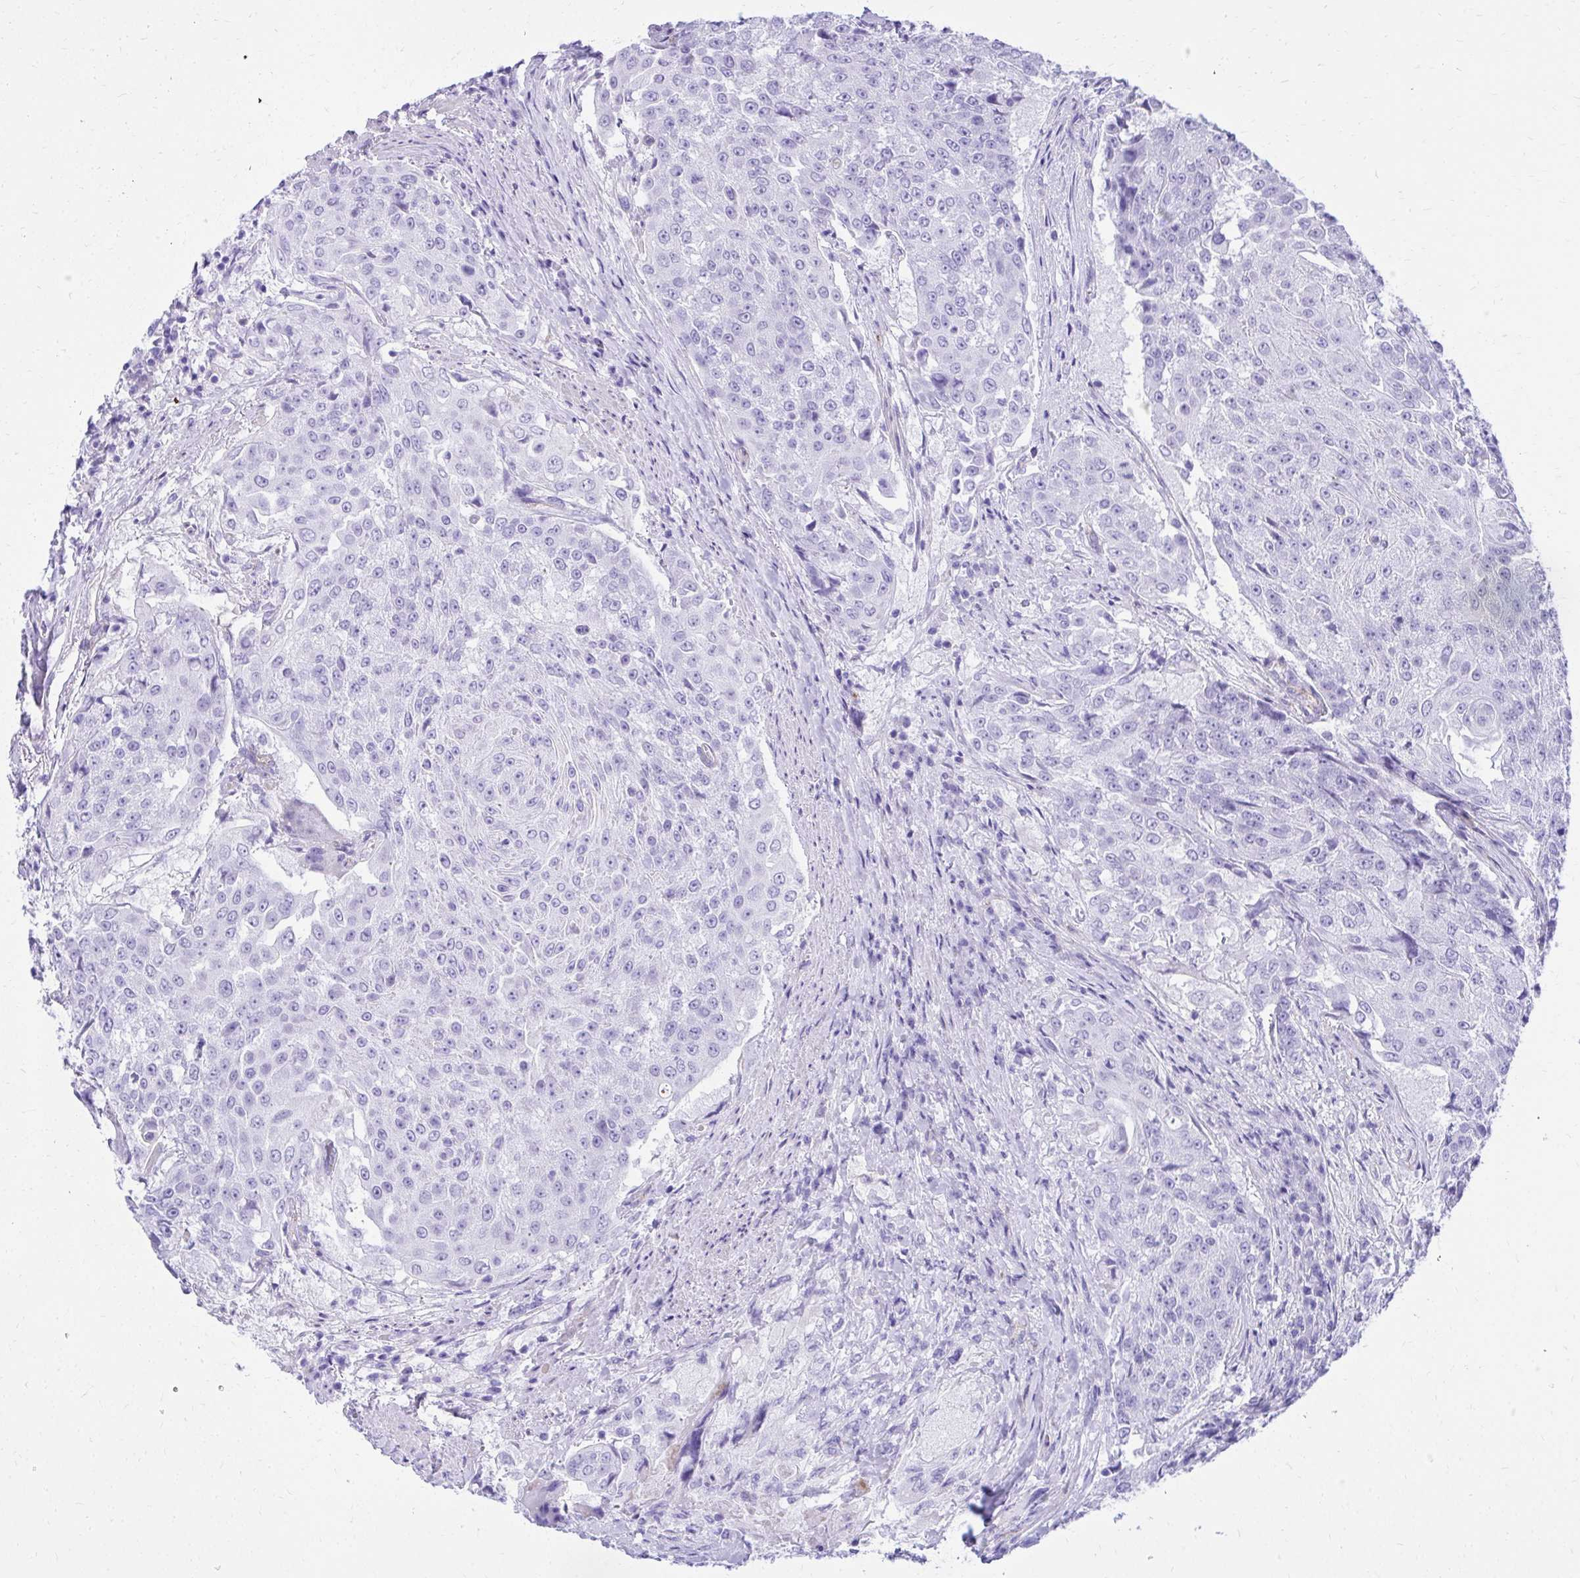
{"staining": {"intensity": "negative", "quantity": "none", "location": "none"}, "tissue": "urothelial cancer", "cell_type": "Tumor cells", "image_type": "cancer", "snomed": [{"axis": "morphology", "description": "Urothelial carcinoma, High grade"}, {"axis": "topography", "description": "Urinary bladder"}], "caption": "Protein analysis of urothelial cancer displays no significant staining in tumor cells.", "gene": "PELI3", "patient": {"sex": "female", "age": 63}}